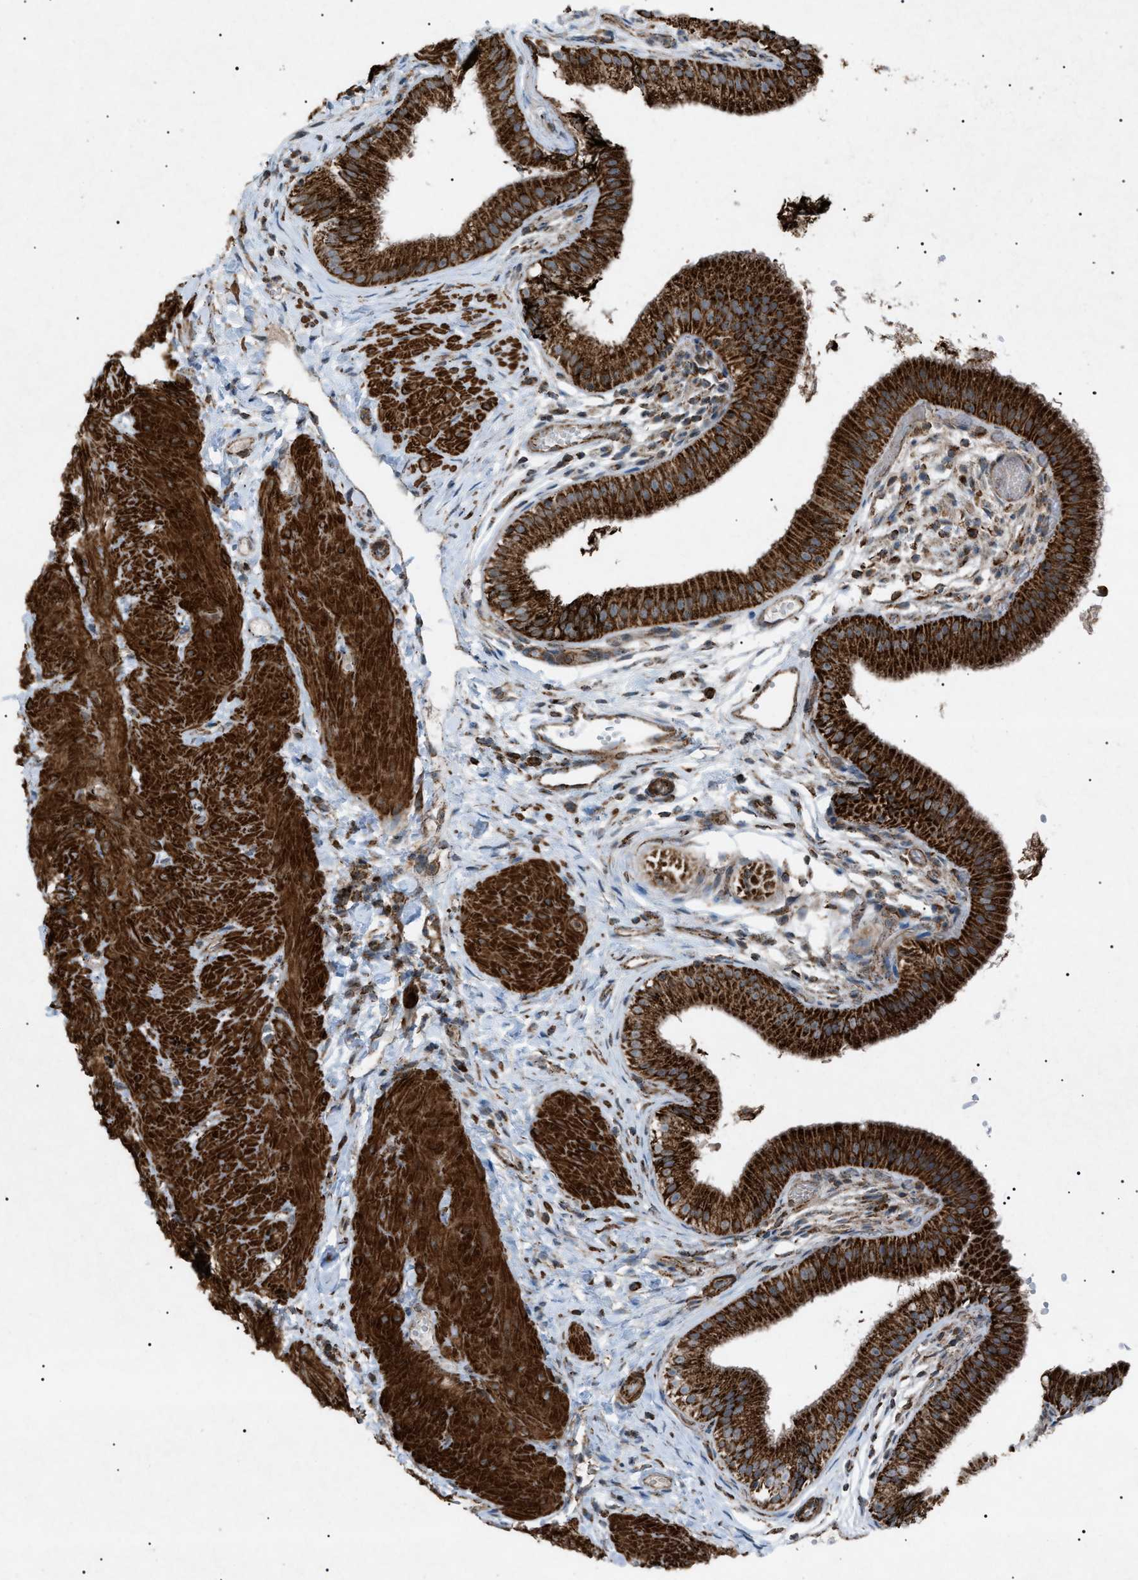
{"staining": {"intensity": "strong", "quantity": ">75%", "location": "cytoplasmic/membranous"}, "tissue": "gallbladder", "cell_type": "Glandular cells", "image_type": "normal", "snomed": [{"axis": "morphology", "description": "Normal tissue, NOS"}, {"axis": "topography", "description": "Gallbladder"}], "caption": "Immunohistochemistry (IHC) photomicrograph of unremarkable gallbladder stained for a protein (brown), which demonstrates high levels of strong cytoplasmic/membranous staining in about >75% of glandular cells.", "gene": "C1GALT1C1", "patient": {"sex": "female", "age": 26}}